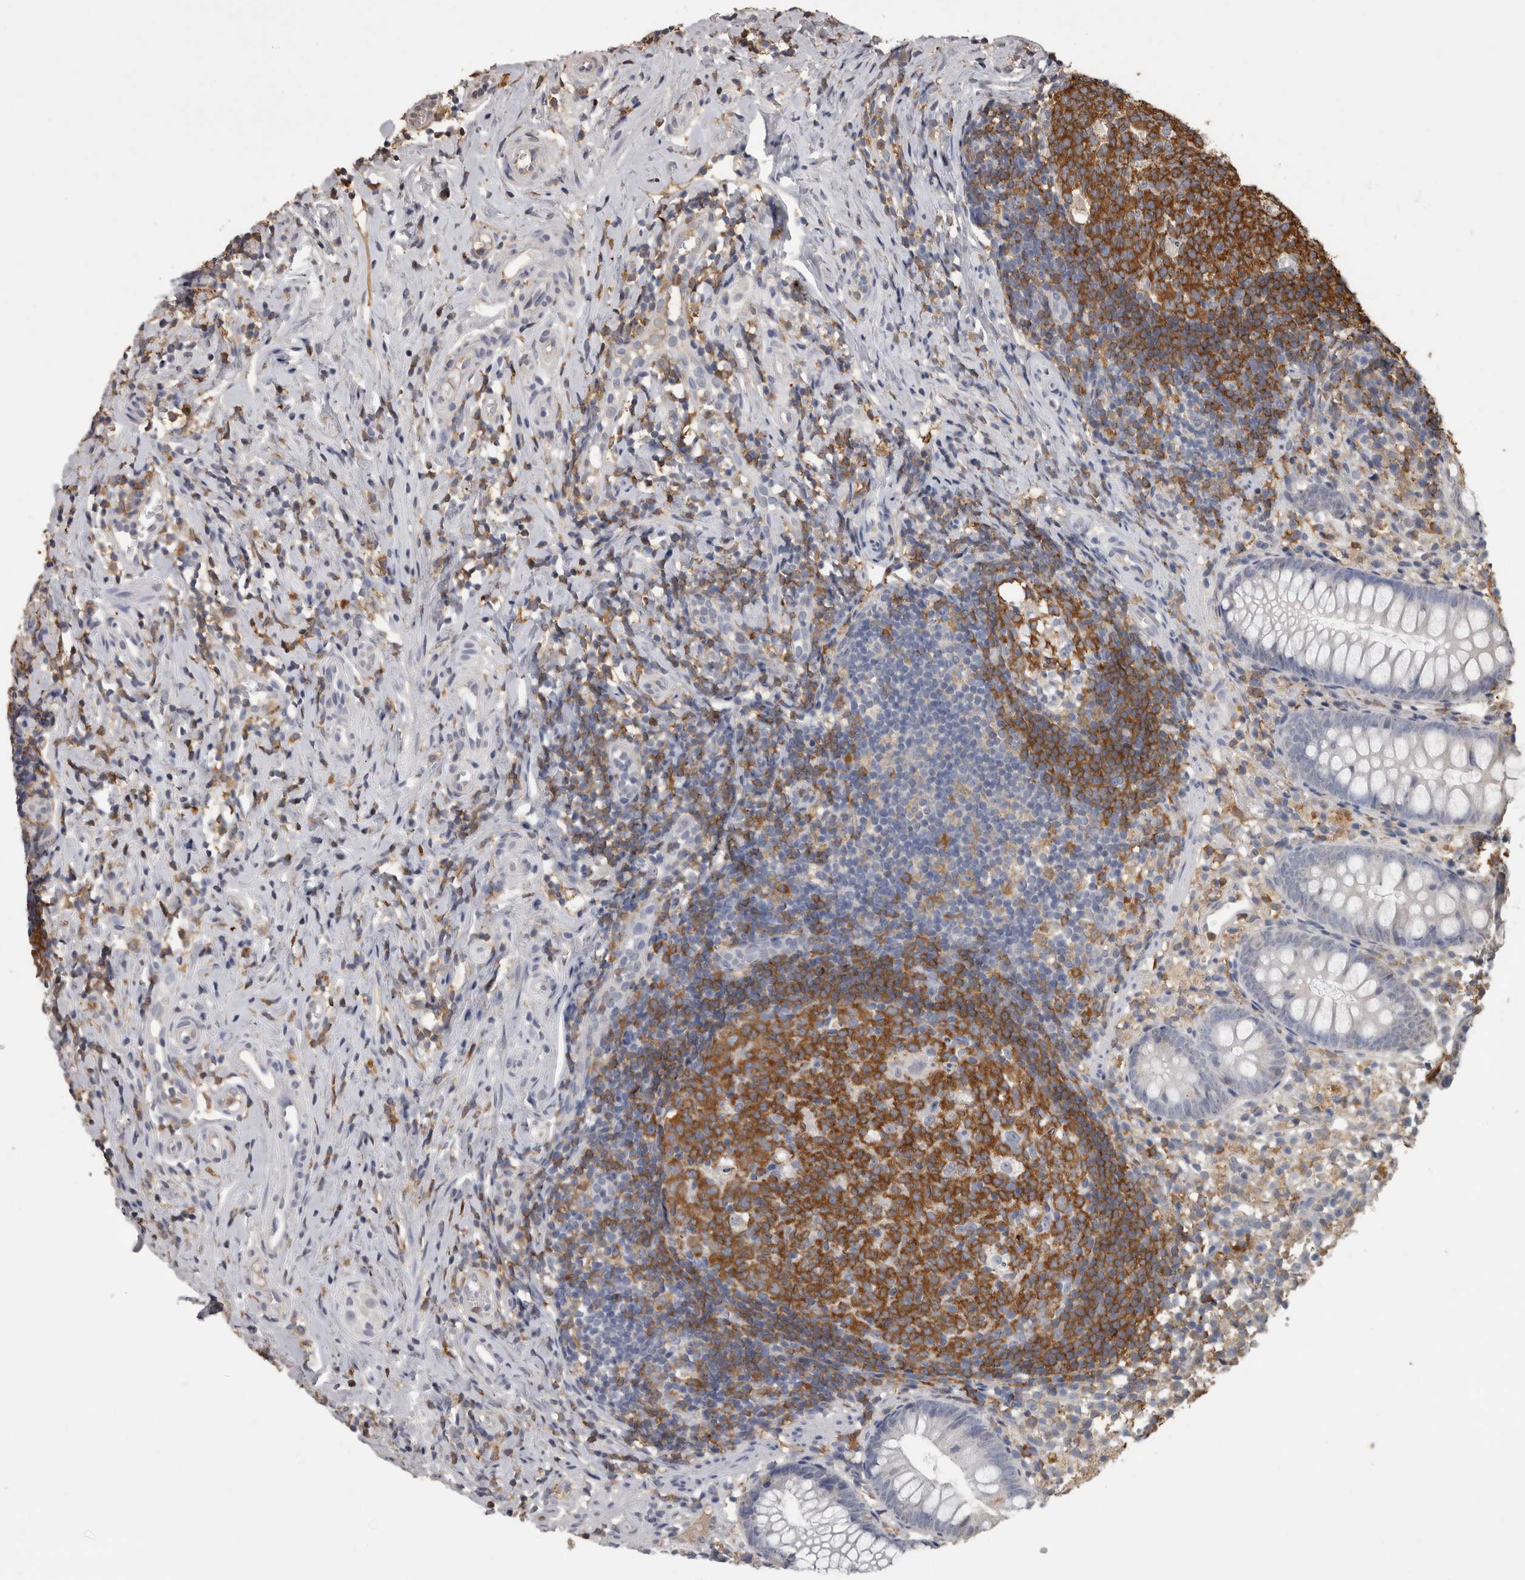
{"staining": {"intensity": "negative", "quantity": "none", "location": "none"}, "tissue": "appendix", "cell_type": "Glandular cells", "image_type": "normal", "snomed": [{"axis": "morphology", "description": "Normal tissue, NOS"}, {"axis": "topography", "description": "Appendix"}], "caption": "Protein analysis of unremarkable appendix demonstrates no significant expression in glandular cells.", "gene": "PIK3AP1", "patient": {"sex": "female", "age": 20}}